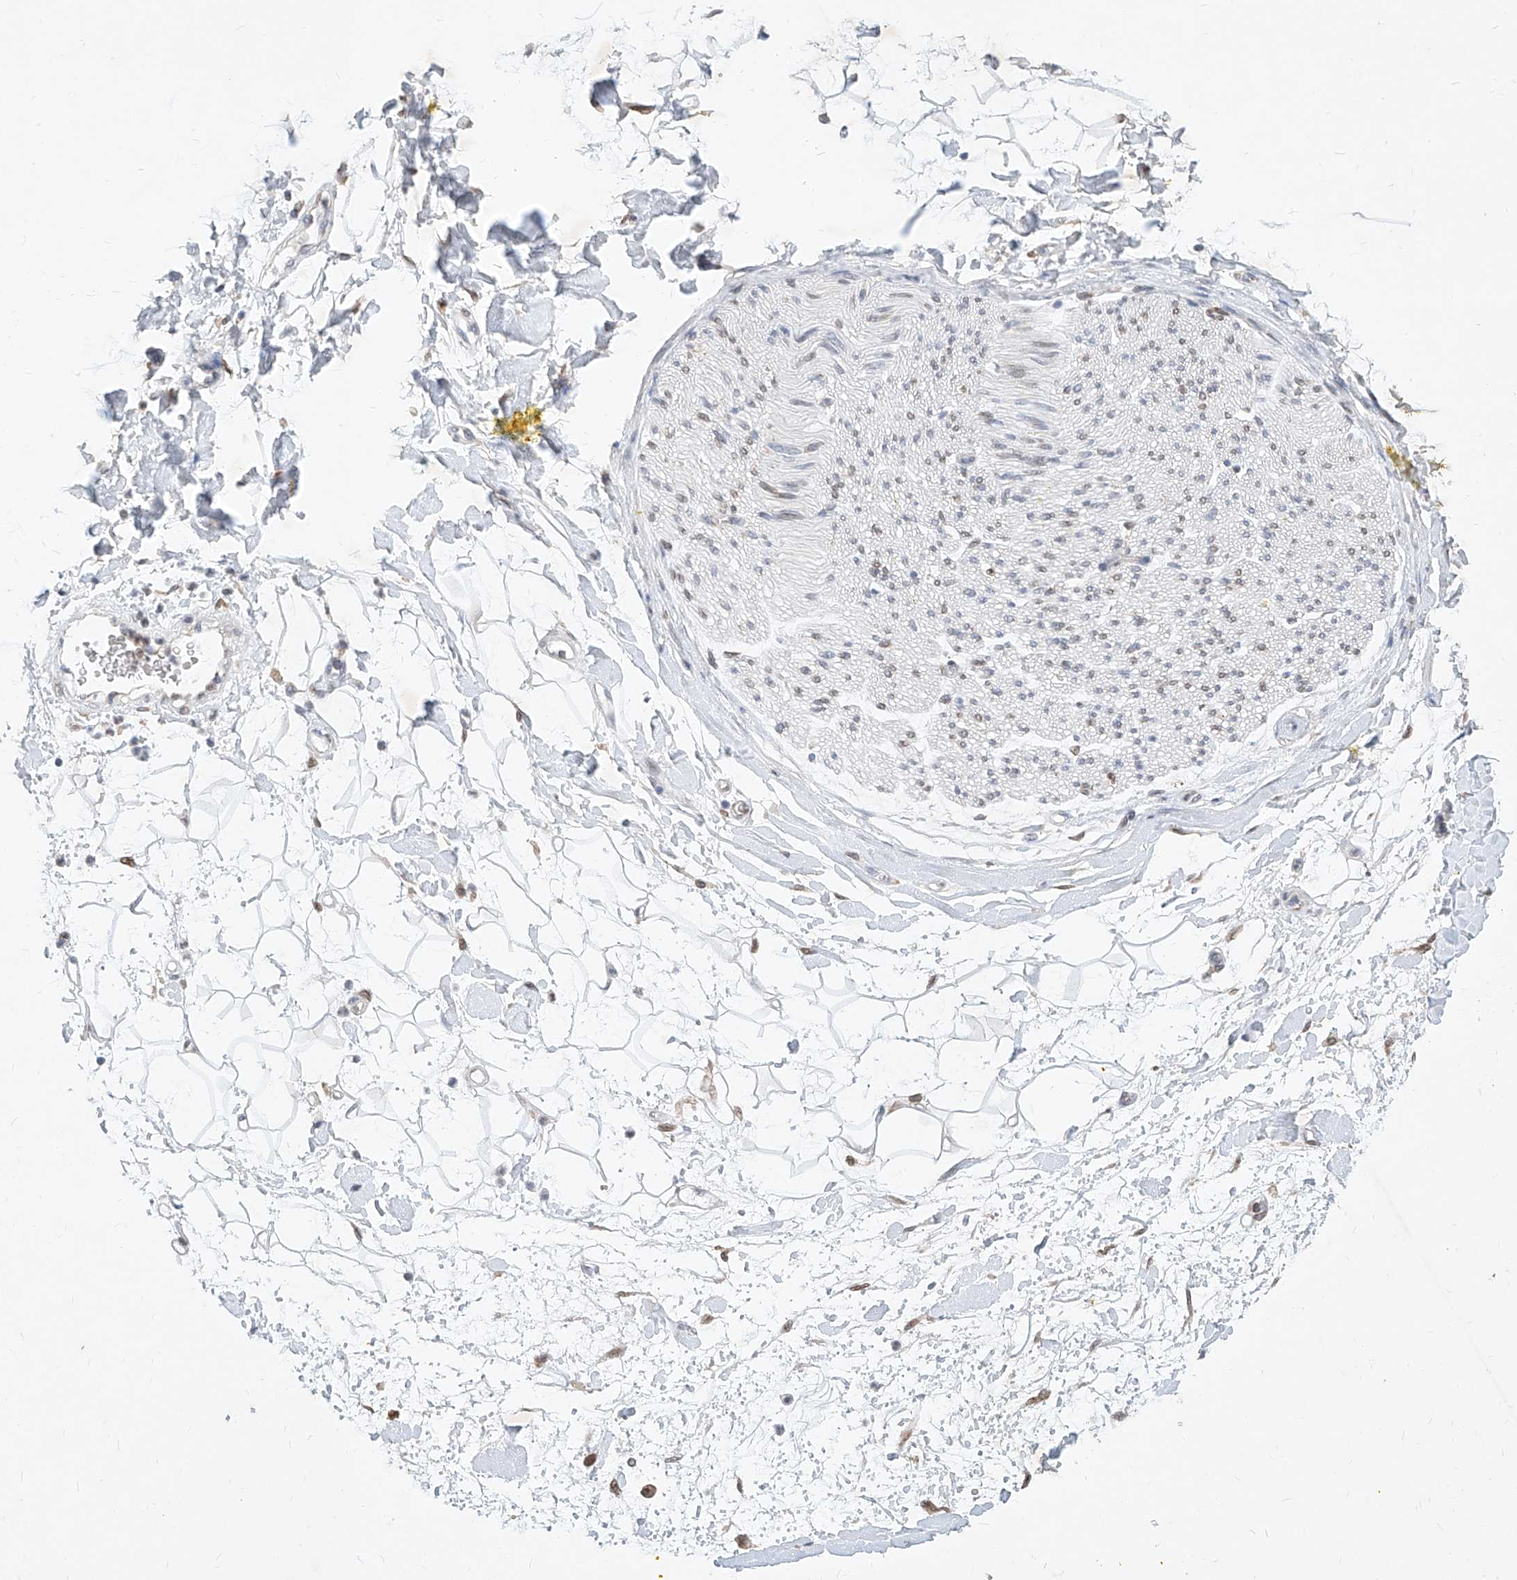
{"staining": {"intensity": "negative", "quantity": "none", "location": "none"}, "tissue": "adipose tissue", "cell_type": "Adipocytes", "image_type": "normal", "snomed": [{"axis": "morphology", "description": "Normal tissue, NOS"}, {"axis": "morphology", "description": "Adenocarcinoma, NOS"}, {"axis": "topography", "description": "Pancreas"}, {"axis": "topography", "description": "Peripheral nerve tissue"}], "caption": "A micrograph of human adipose tissue is negative for staining in adipocytes.", "gene": "MX2", "patient": {"sex": "male", "age": 59}}